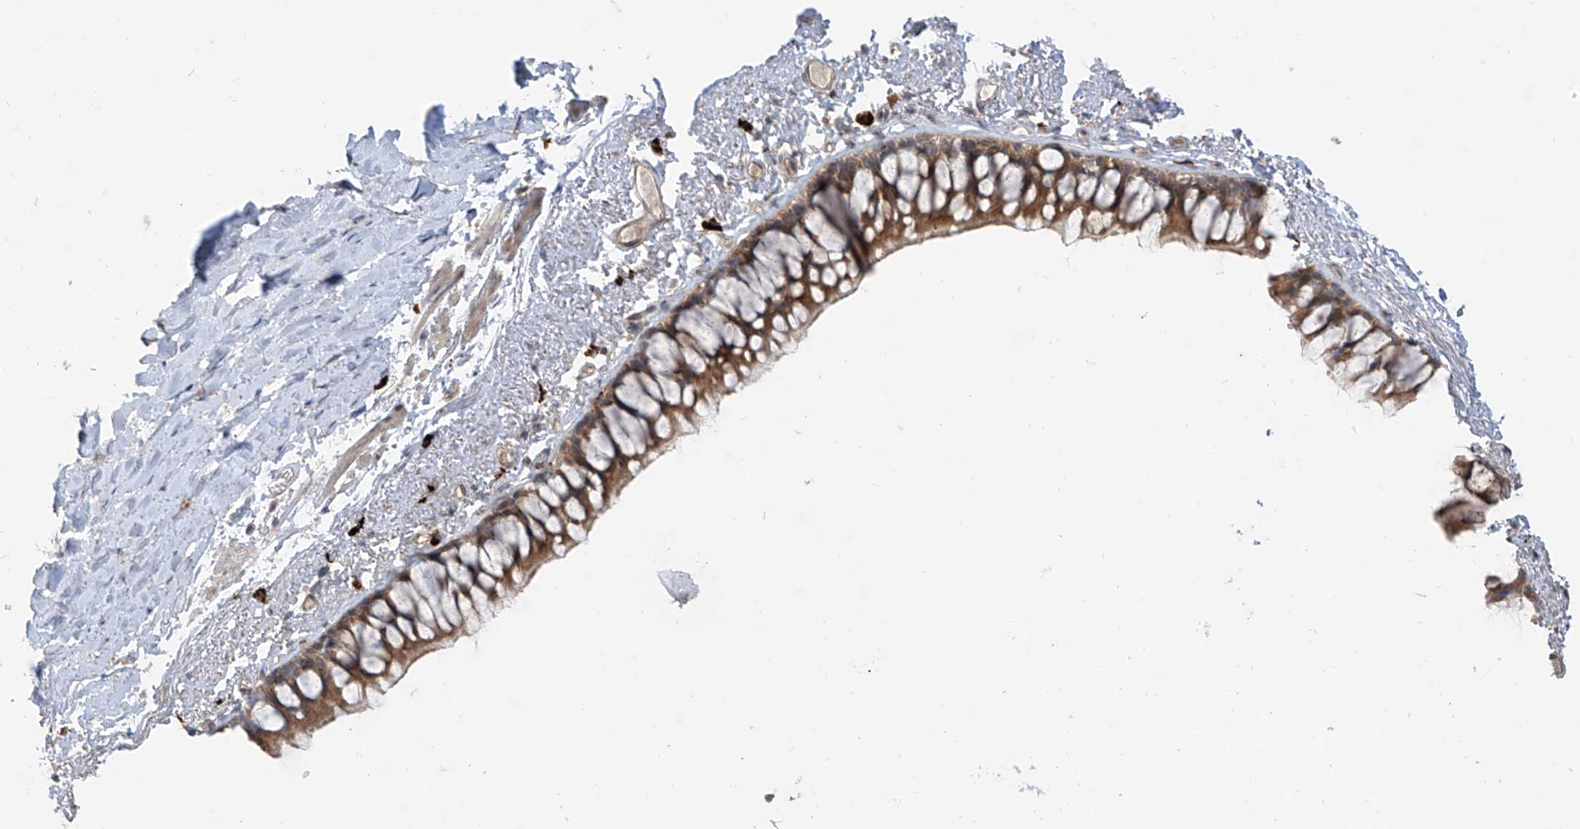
{"staining": {"intensity": "moderate", "quantity": ">75%", "location": "cytoplasmic/membranous"}, "tissue": "bronchus", "cell_type": "Respiratory epithelial cells", "image_type": "normal", "snomed": [{"axis": "morphology", "description": "Normal tissue, NOS"}, {"axis": "topography", "description": "Cartilage tissue"}, {"axis": "topography", "description": "Bronchus"}], "caption": "An immunohistochemistry (IHC) micrograph of unremarkable tissue is shown. Protein staining in brown labels moderate cytoplasmic/membranous positivity in bronchus within respiratory epithelial cells. Ihc stains the protein in brown and the nuclei are stained blue.", "gene": "MTUS2", "patient": {"sex": "female", "age": 73}}